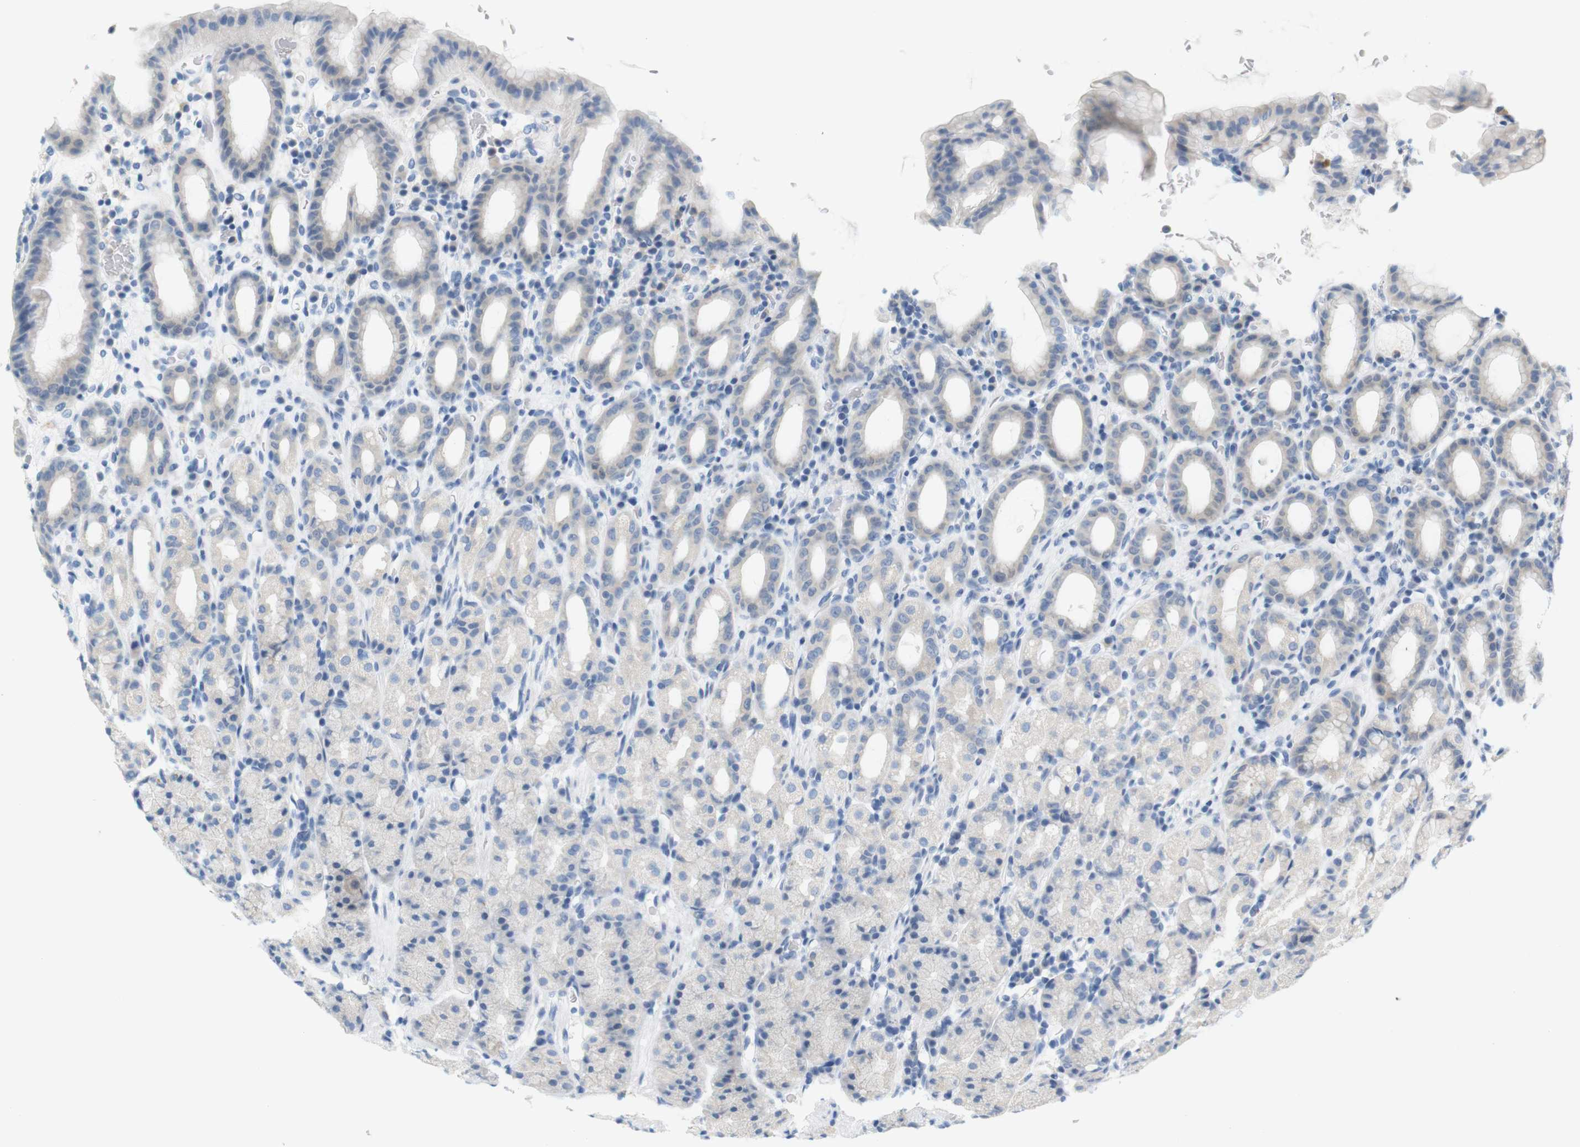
{"staining": {"intensity": "negative", "quantity": "none", "location": "none"}, "tissue": "stomach", "cell_type": "Glandular cells", "image_type": "normal", "snomed": [{"axis": "morphology", "description": "Normal tissue, NOS"}, {"axis": "topography", "description": "Stomach, upper"}], "caption": "This micrograph is of normal stomach stained with immunohistochemistry (IHC) to label a protein in brown with the nuclei are counter-stained blue. There is no positivity in glandular cells. (Brightfield microscopy of DAB (3,3'-diaminobenzidine) immunohistochemistry (IHC) at high magnification).", "gene": "LRRK2", "patient": {"sex": "male", "age": 68}}